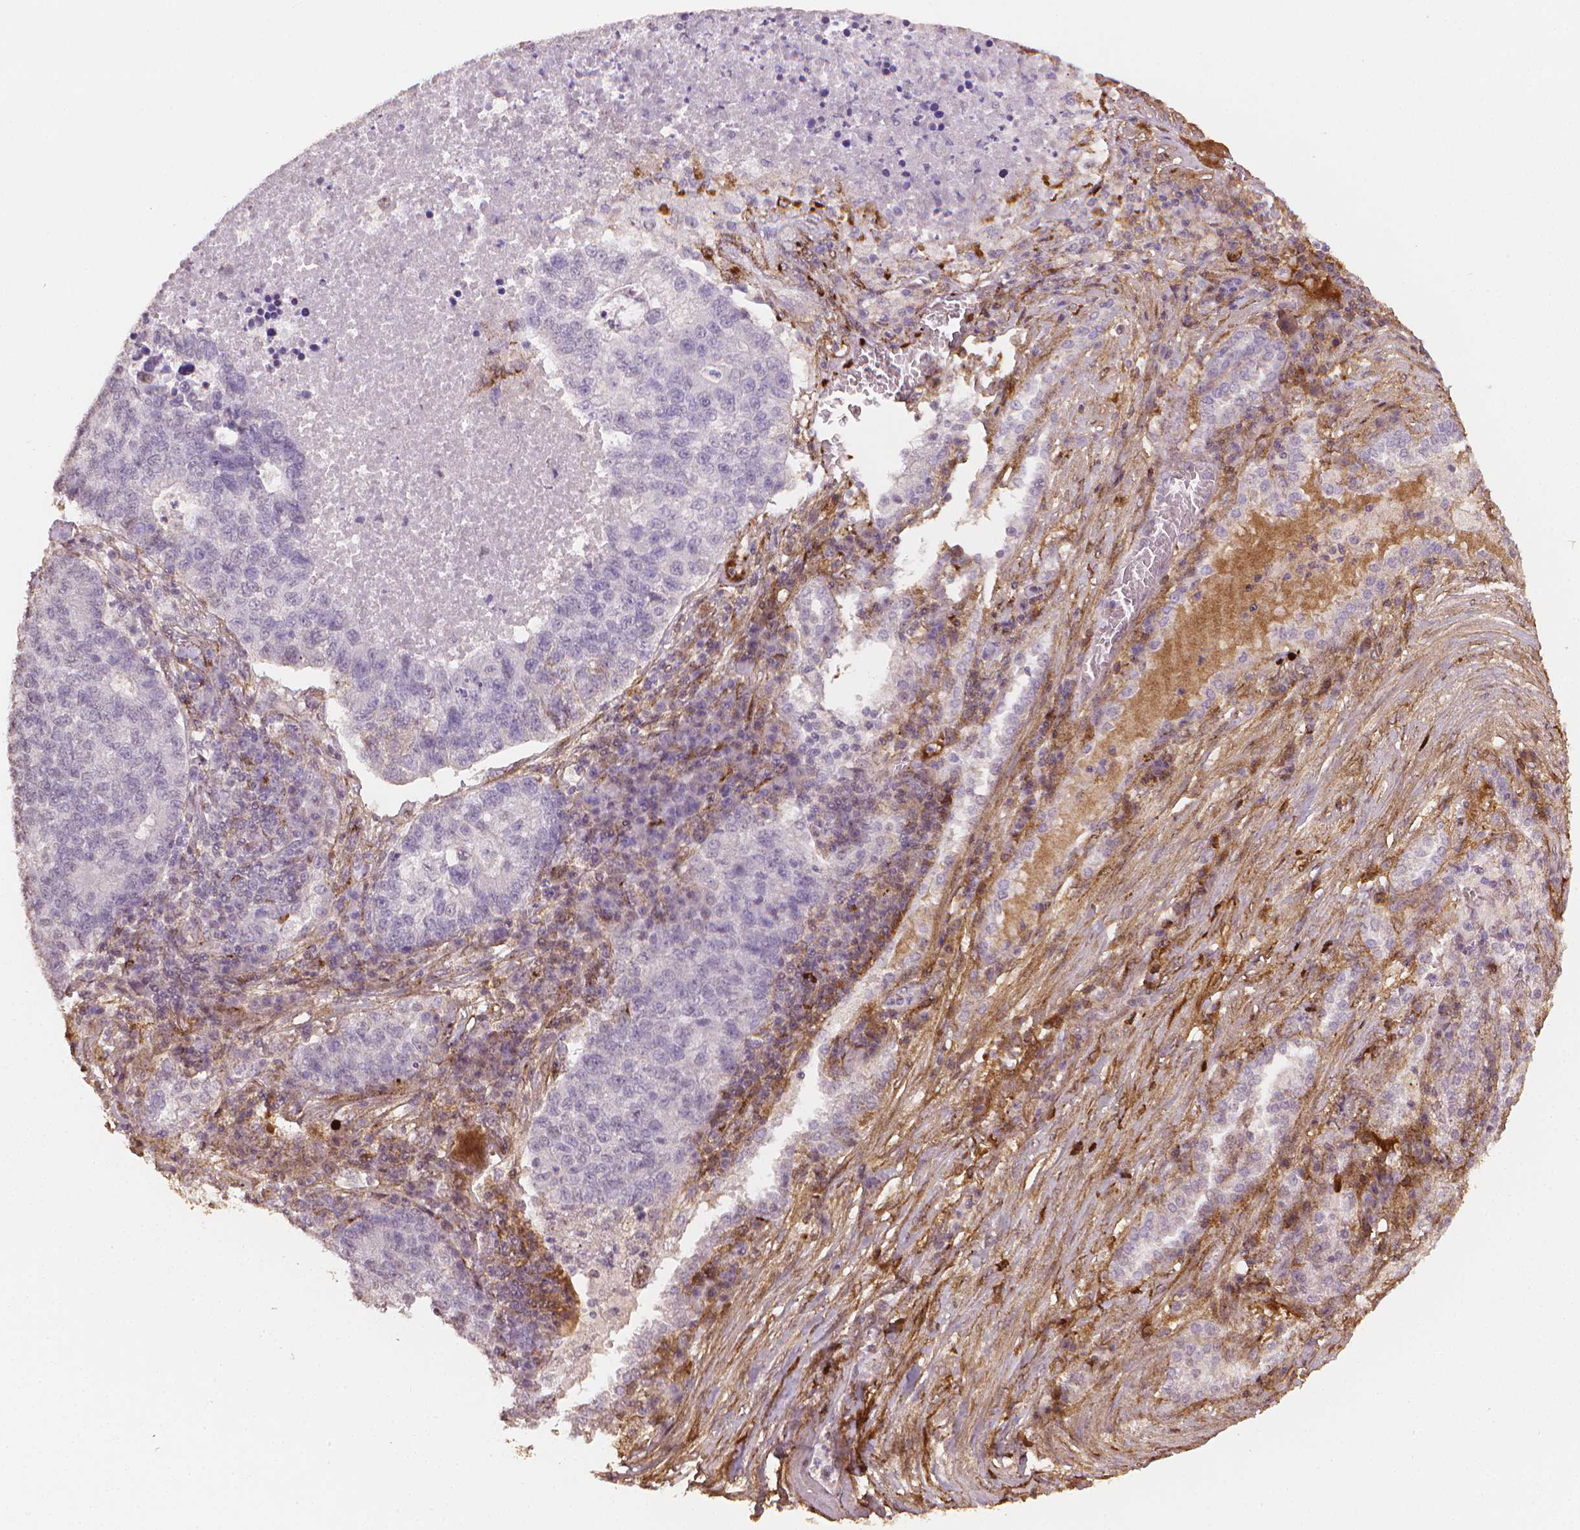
{"staining": {"intensity": "negative", "quantity": "none", "location": "none"}, "tissue": "lung cancer", "cell_type": "Tumor cells", "image_type": "cancer", "snomed": [{"axis": "morphology", "description": "Adenocarcinoma, NOS"}, {"axis": "topography", "description": "Lung"}], "caption": "High magnification brightfield microscopy of lung cancer stained with DAB (3,3'-diaminobenzidine) (brown) and counterstained with hematoxylin (blue): tumor cells show no significant positivity.", "gene": "DCN", "patient": {"sex": "male", "age": 57}}